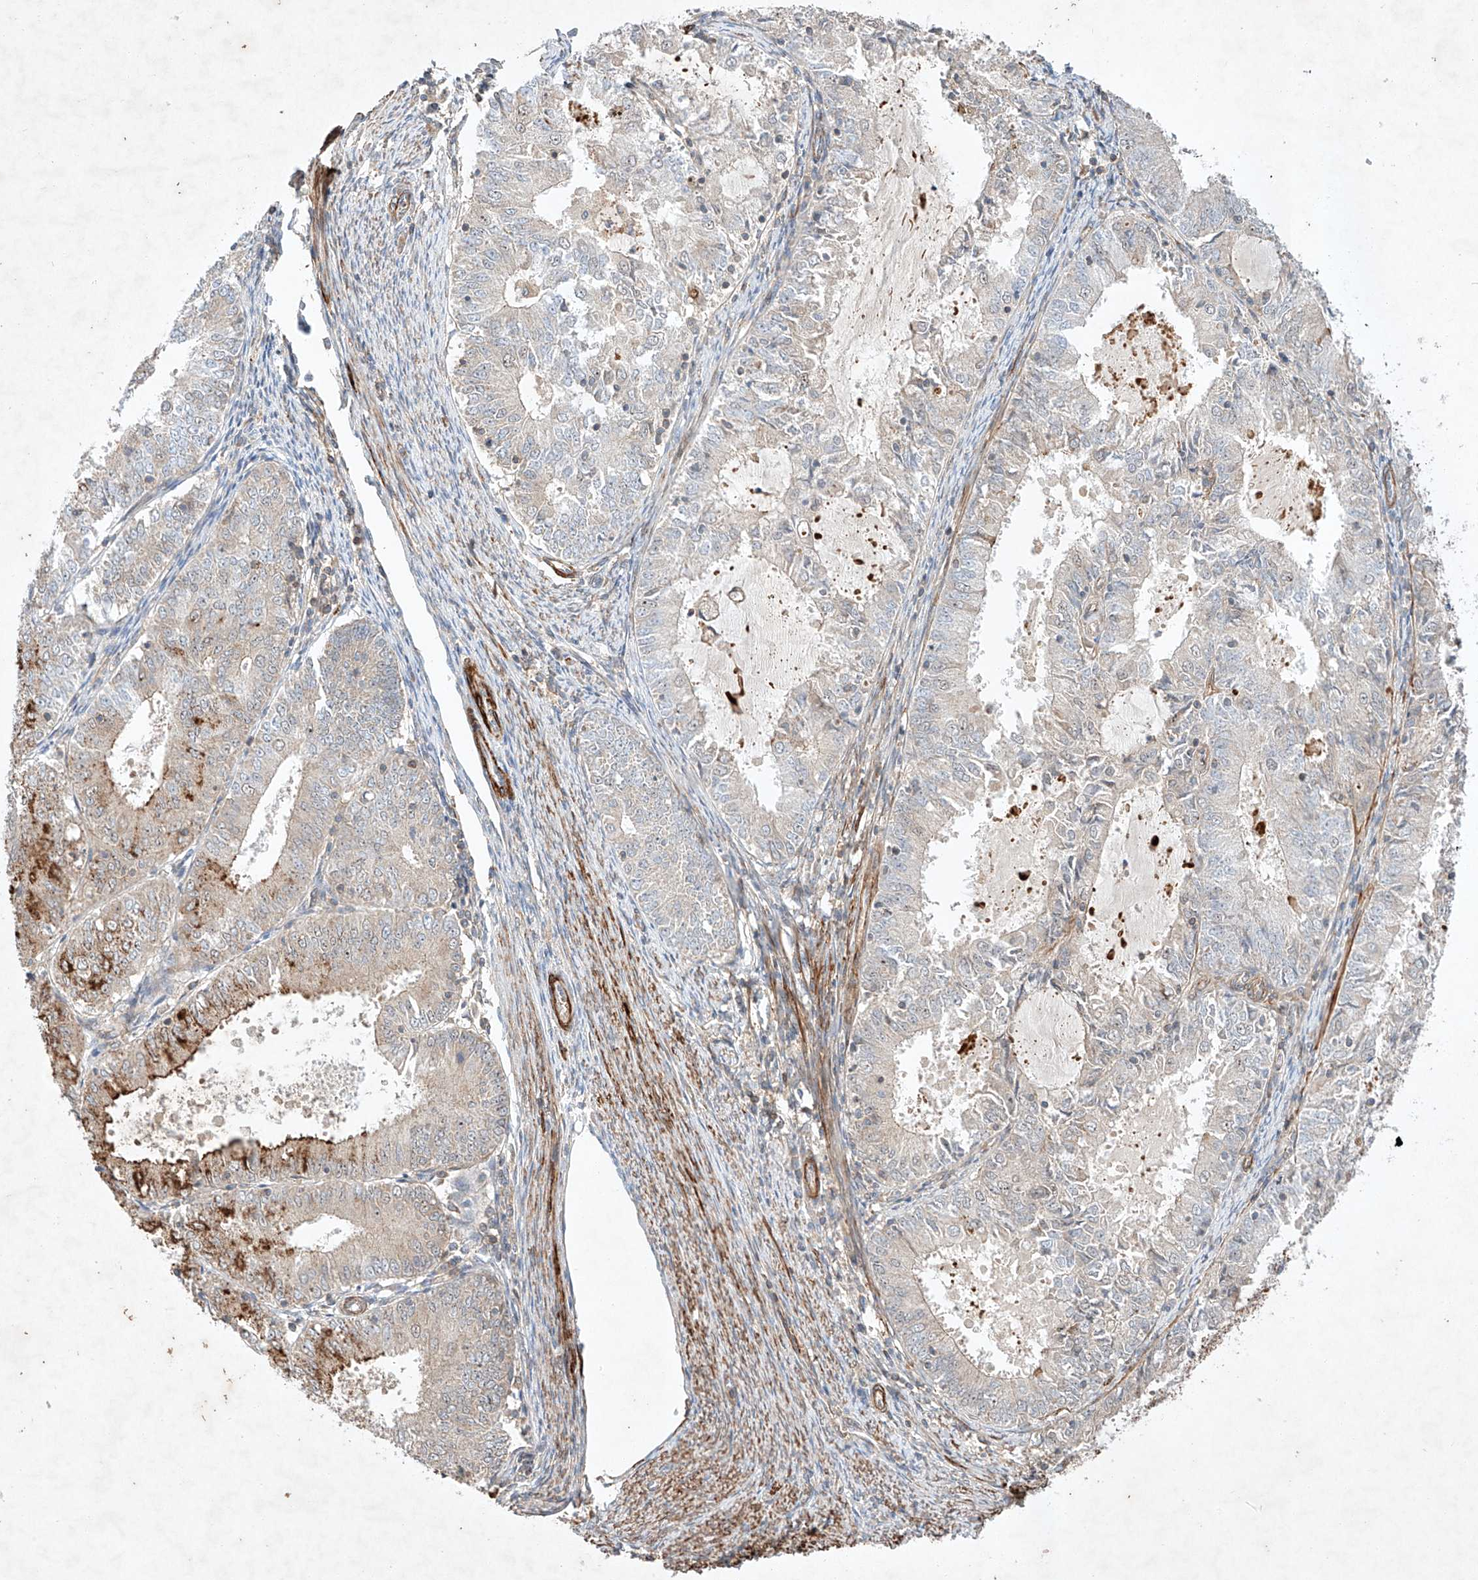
{"staining": {"intensity": "moderate", "quantity": "<25%", "location": "cytoplasmic/membranous"}, "tissue": "endometrial cancer", "cell_type": "Tumor cells", "image_type": "cancer", "snomed": [{"axis": "morphology", "description": "Adenocarcinoma, NOS"}, {"axis": "topography", "description": "Endometrium"}], "caption": "Immunohistochemical staining of endometrial cancer (adenocarcinoma) shows low levels of moderate cytoplasmic/membranous protein staining in about <25% of tumor cells.", "gene": "ARHGAP33", "patient": {"sex": "female", "age": 57}}